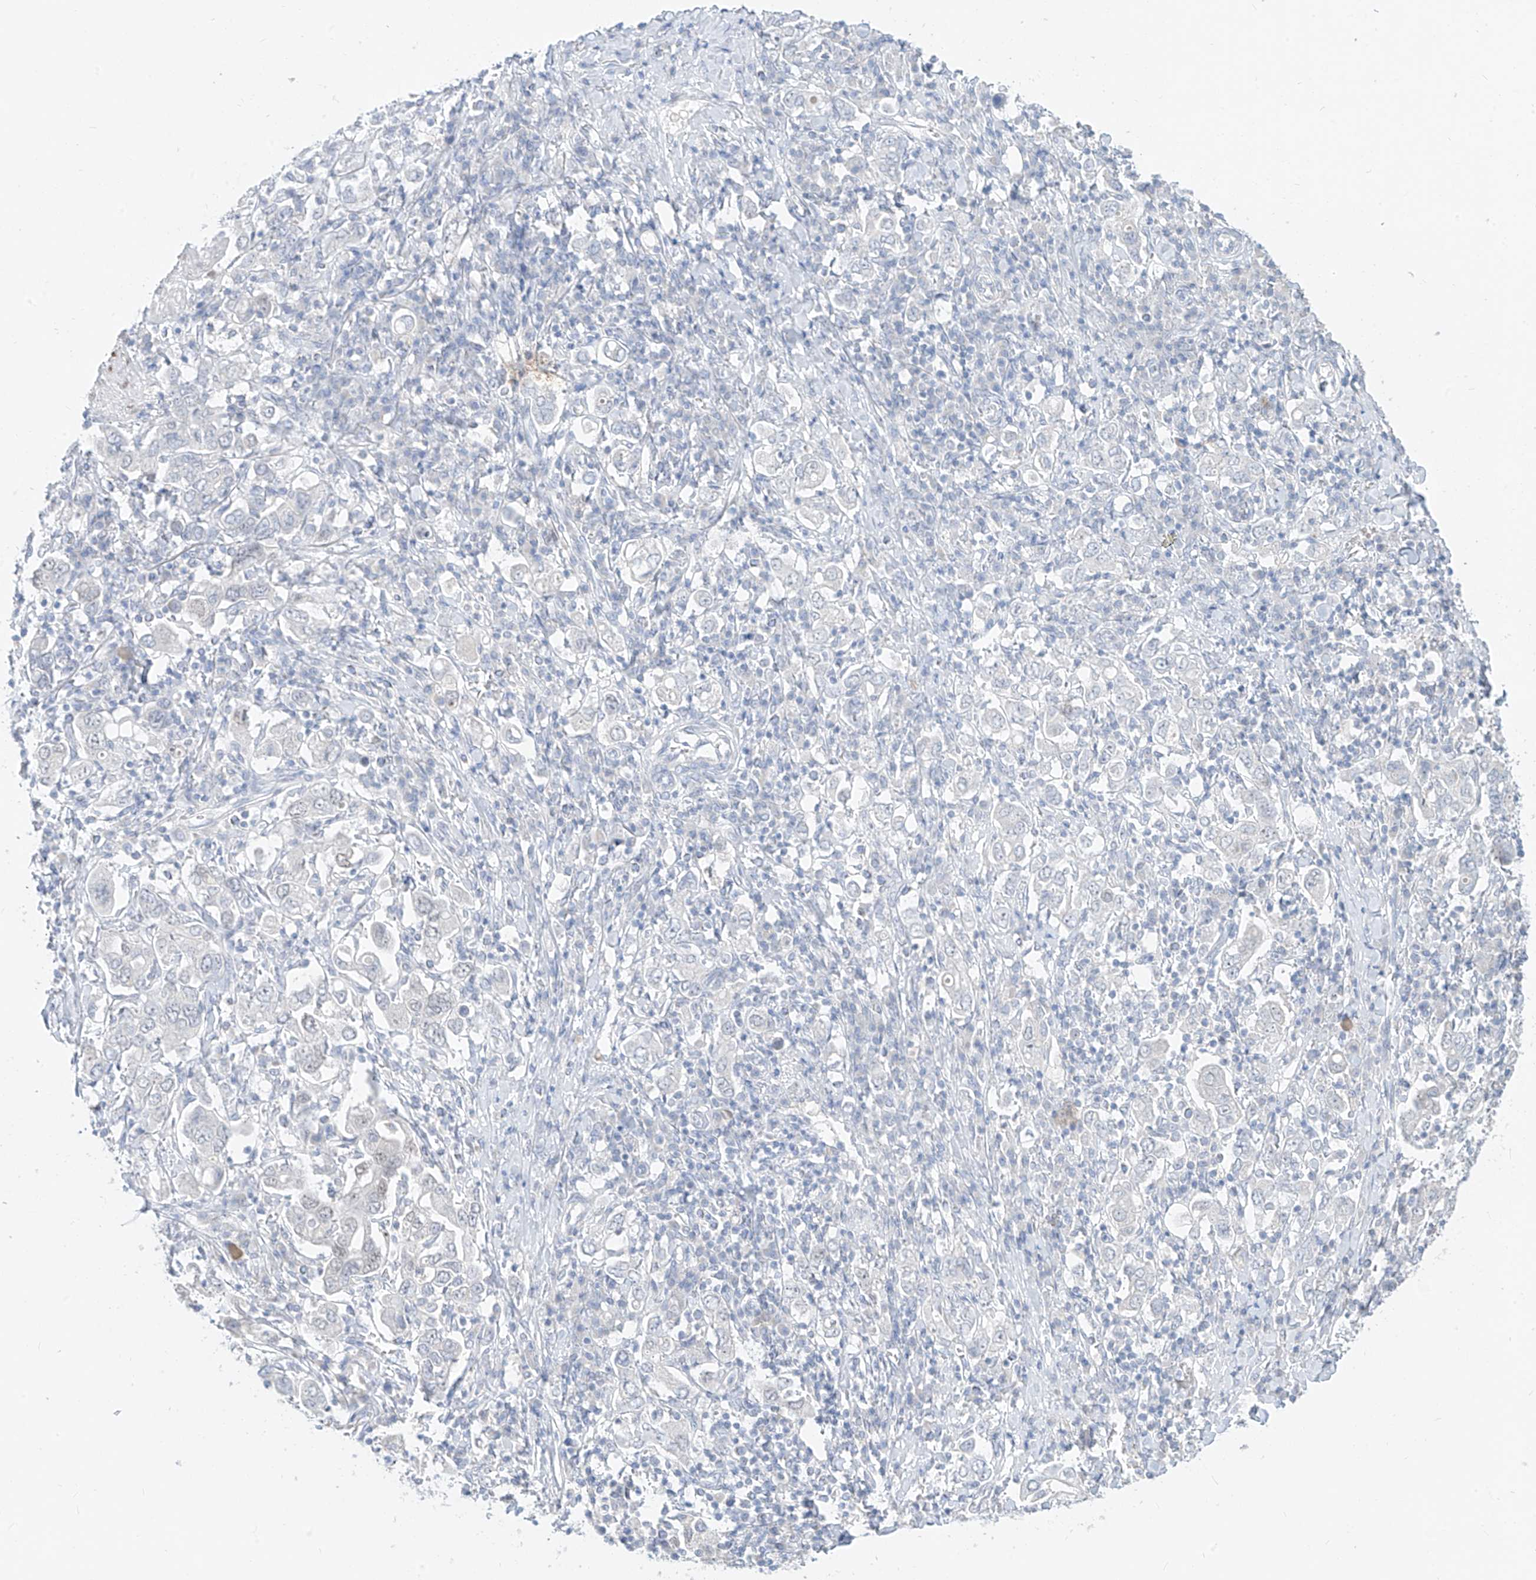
{"staining": {"intensity": "negative", "quantity": "none", "location": "none"}, "tissue": "stomach cancer", "cell_type": "Tumor cells", "image_type": "cancer", "snomed": [{"axis": "morphology", "description": "Adenocarcinoma, NOS"}, {"axis": "topography", "description": "Stomach, upper"}], "caption": "Micrograph shows no protein expression in tumor cells of stomach cancer (adenocarcinoma) tissue.", "gene": "BARX2", "patient": {"sex": "male", "age": 62}}